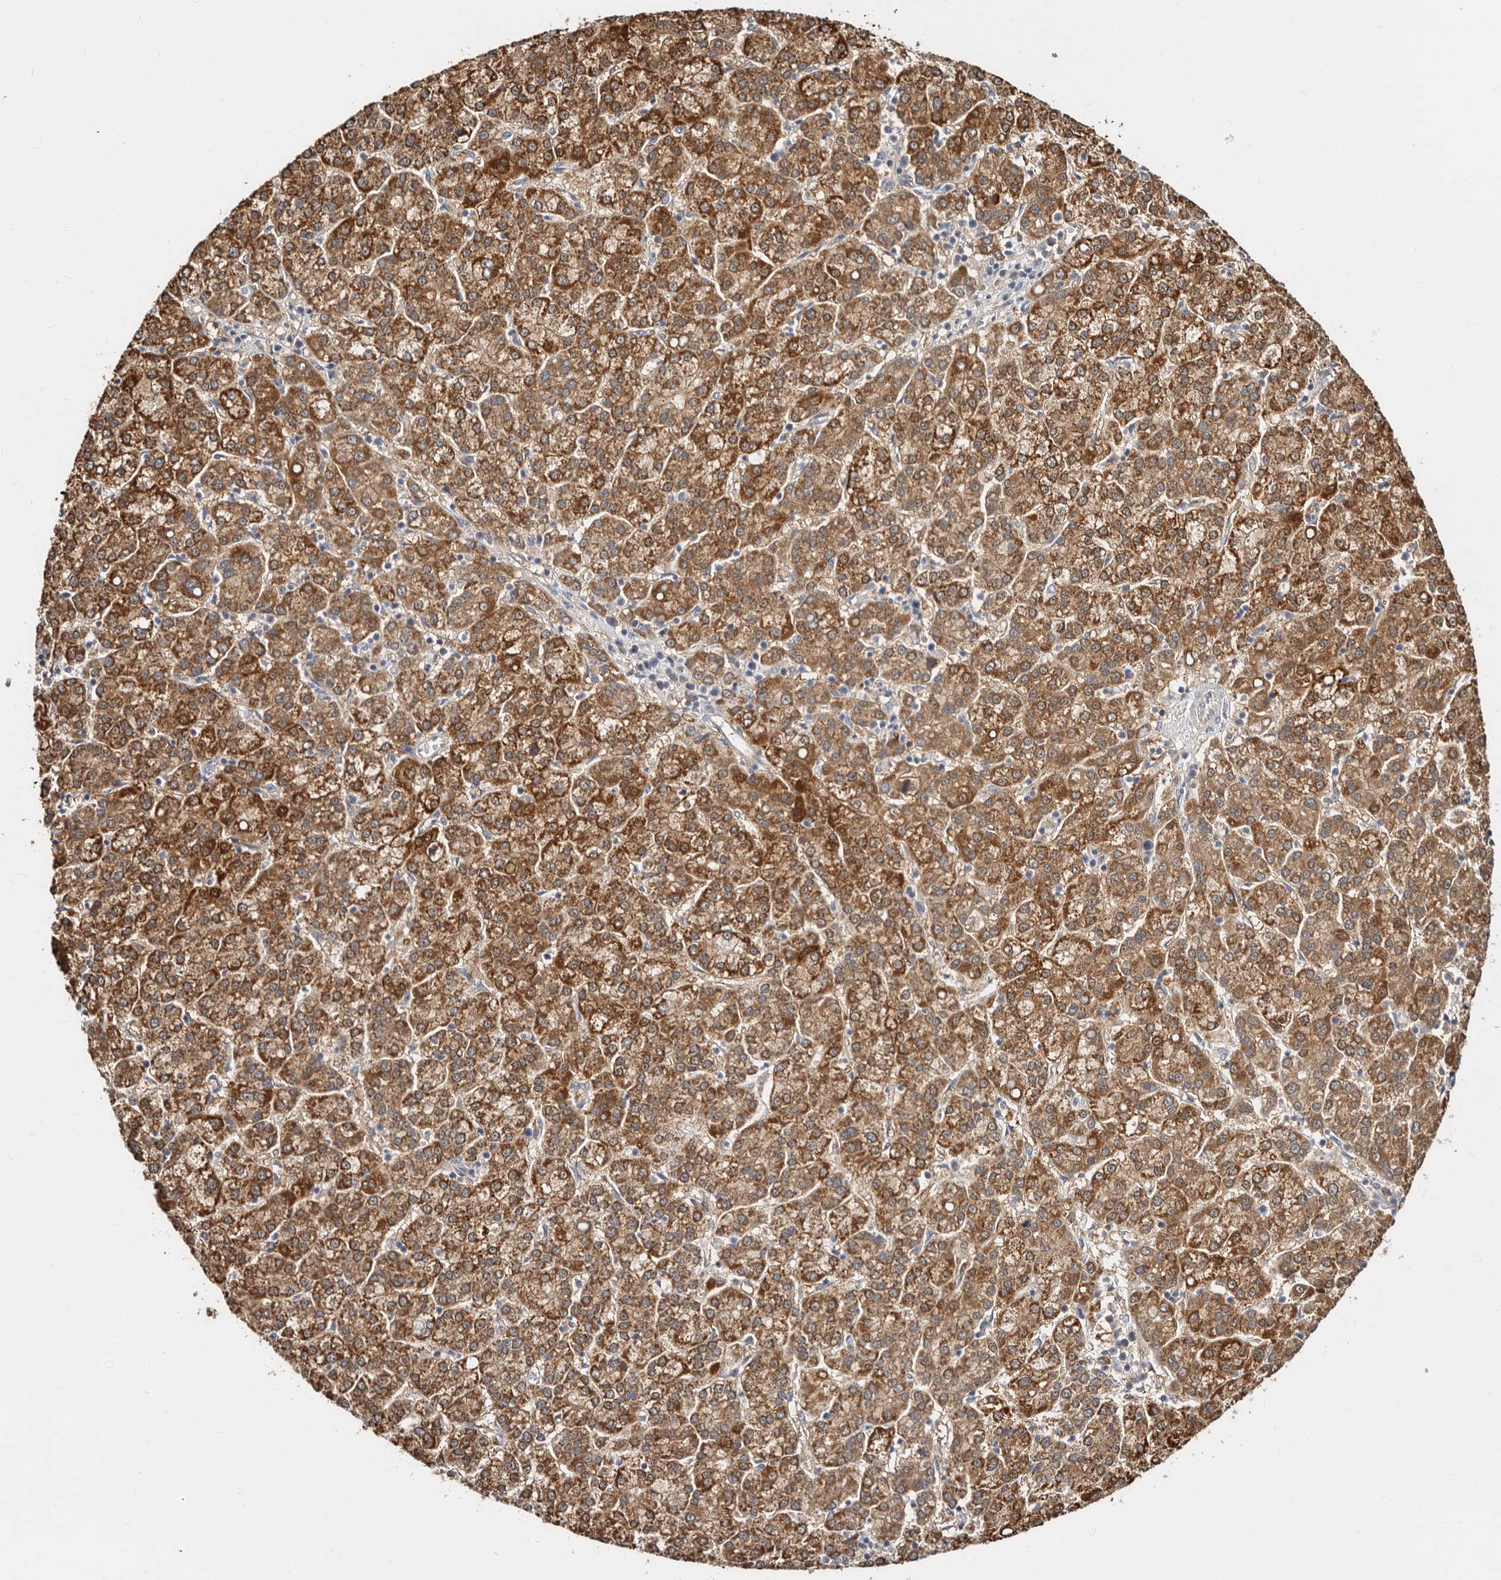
{"staining": {"intensity": "moderate", "quantity": ">75%", "location": "cytoplasmic/membranous"}, "tissue": "liver cancer", "cell_type": "Tumor cells", "image_type": "cancer", "snomed": [{"axis": "morphology", "description": "Carcinoma, Hepatocellular, NOS"}, {"axis": "topography", "description": "Liver"}], "caption": "Tumor cells reveal medium levels of moderate cytoplasmic/membranous expression in approximately >75% of cells in human liver cancer (hepatocellular carcinoma).", "gene": "BAIAP2L1", "patient": {"sex": "female", "age": 58}}